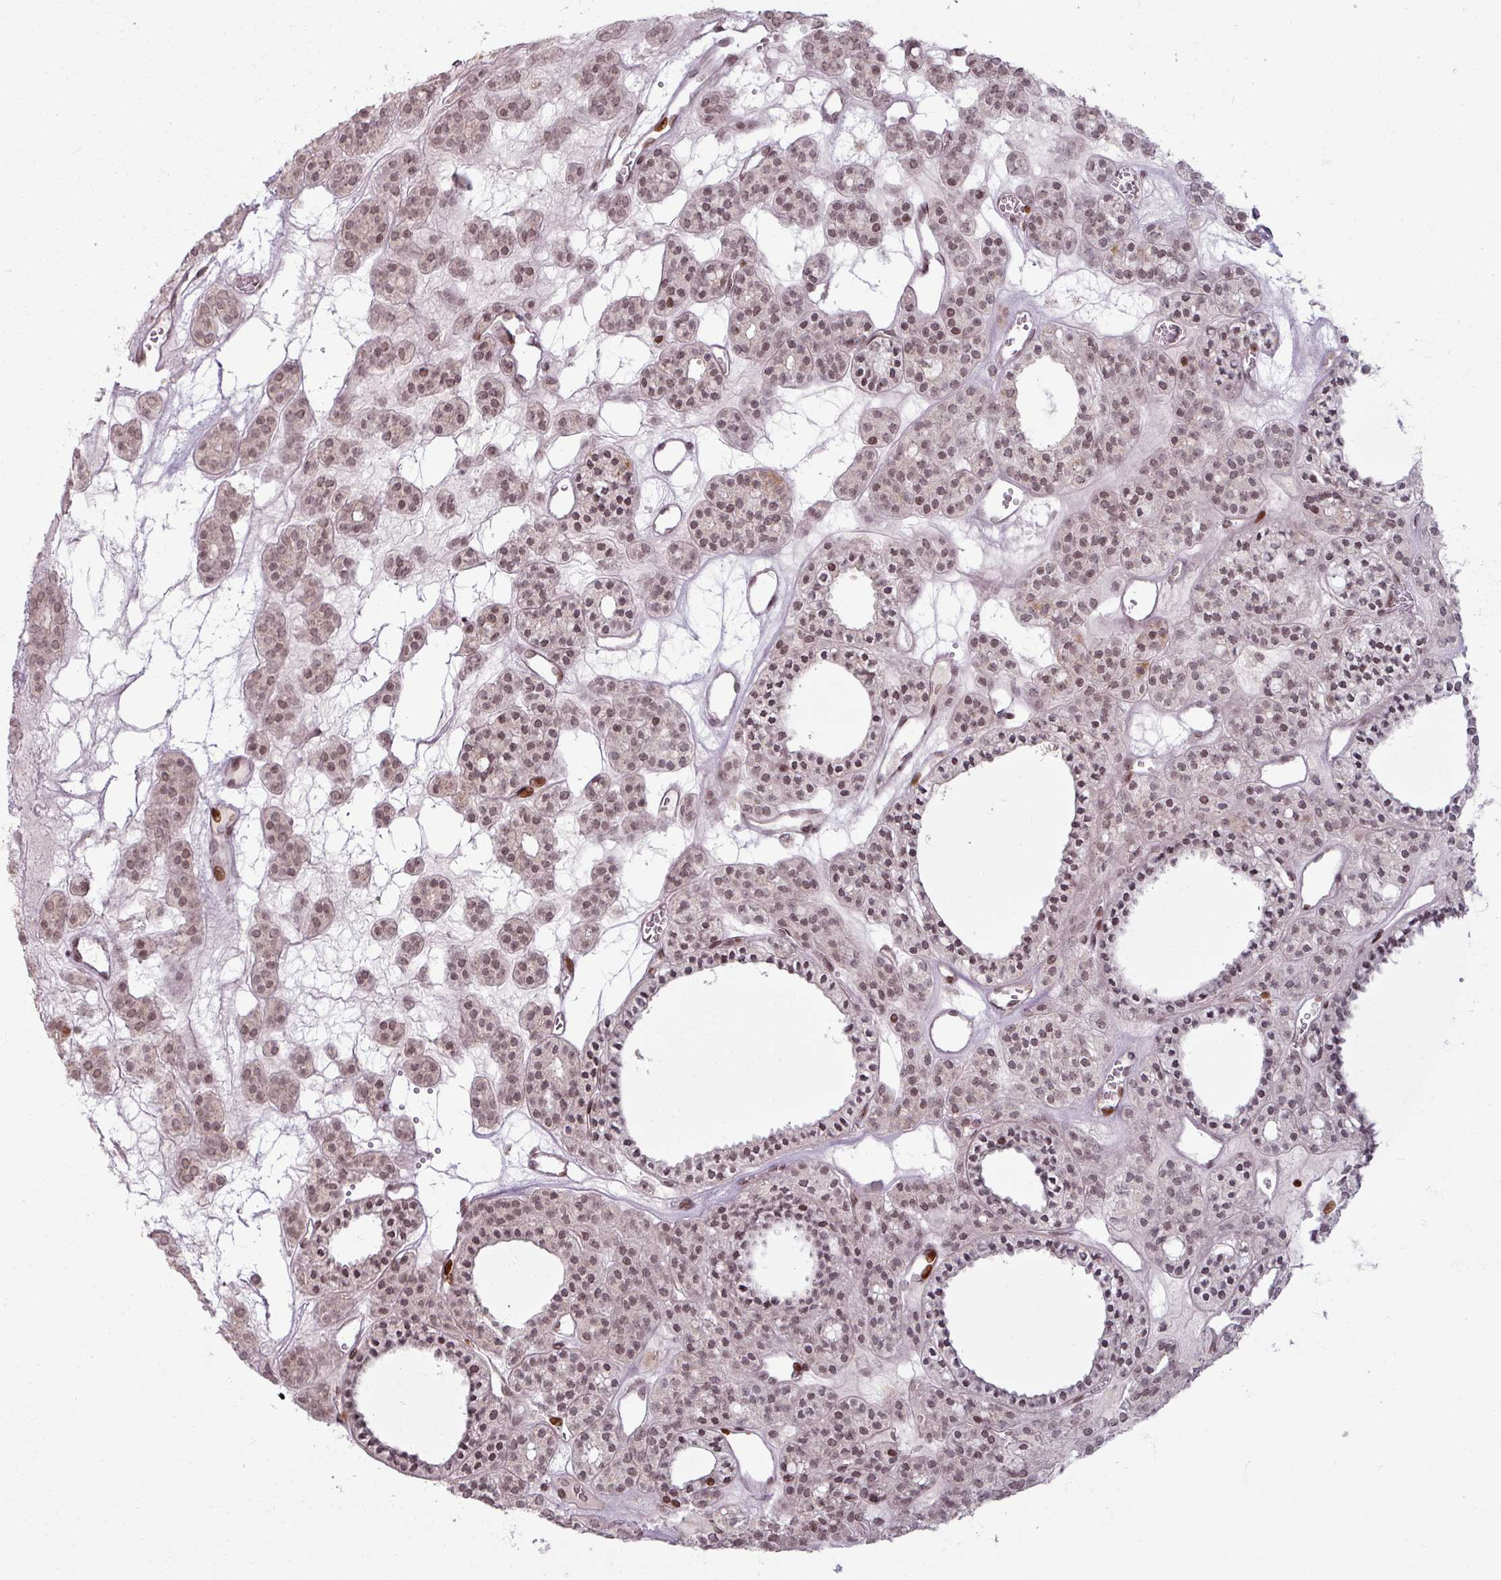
{"staining": {"intensity": "moderate", "quantity": ">75%", "location": "nuclear"}, "tissue": "thyroid cancer", "cell_type": "Tumor cells", "image_type": "cancer", "snomed": [{"axis": "morphology", "description": "Follicular adenoma carcinoma, NOS"}, {"axis": "topography", "description": "Thyroid gland"}], "caption": "A brown stain highlights moderate nuclear staining of a protein in human thyroid cancer (follicular adenoma carcinoma) tumor cells. Using DAB (brown) and hematoxylin (blue) stains, captured at high magnification using brightfield microscopy.", "gene": "NCOR1", "patient": {"sex": "female", "age": 63}}